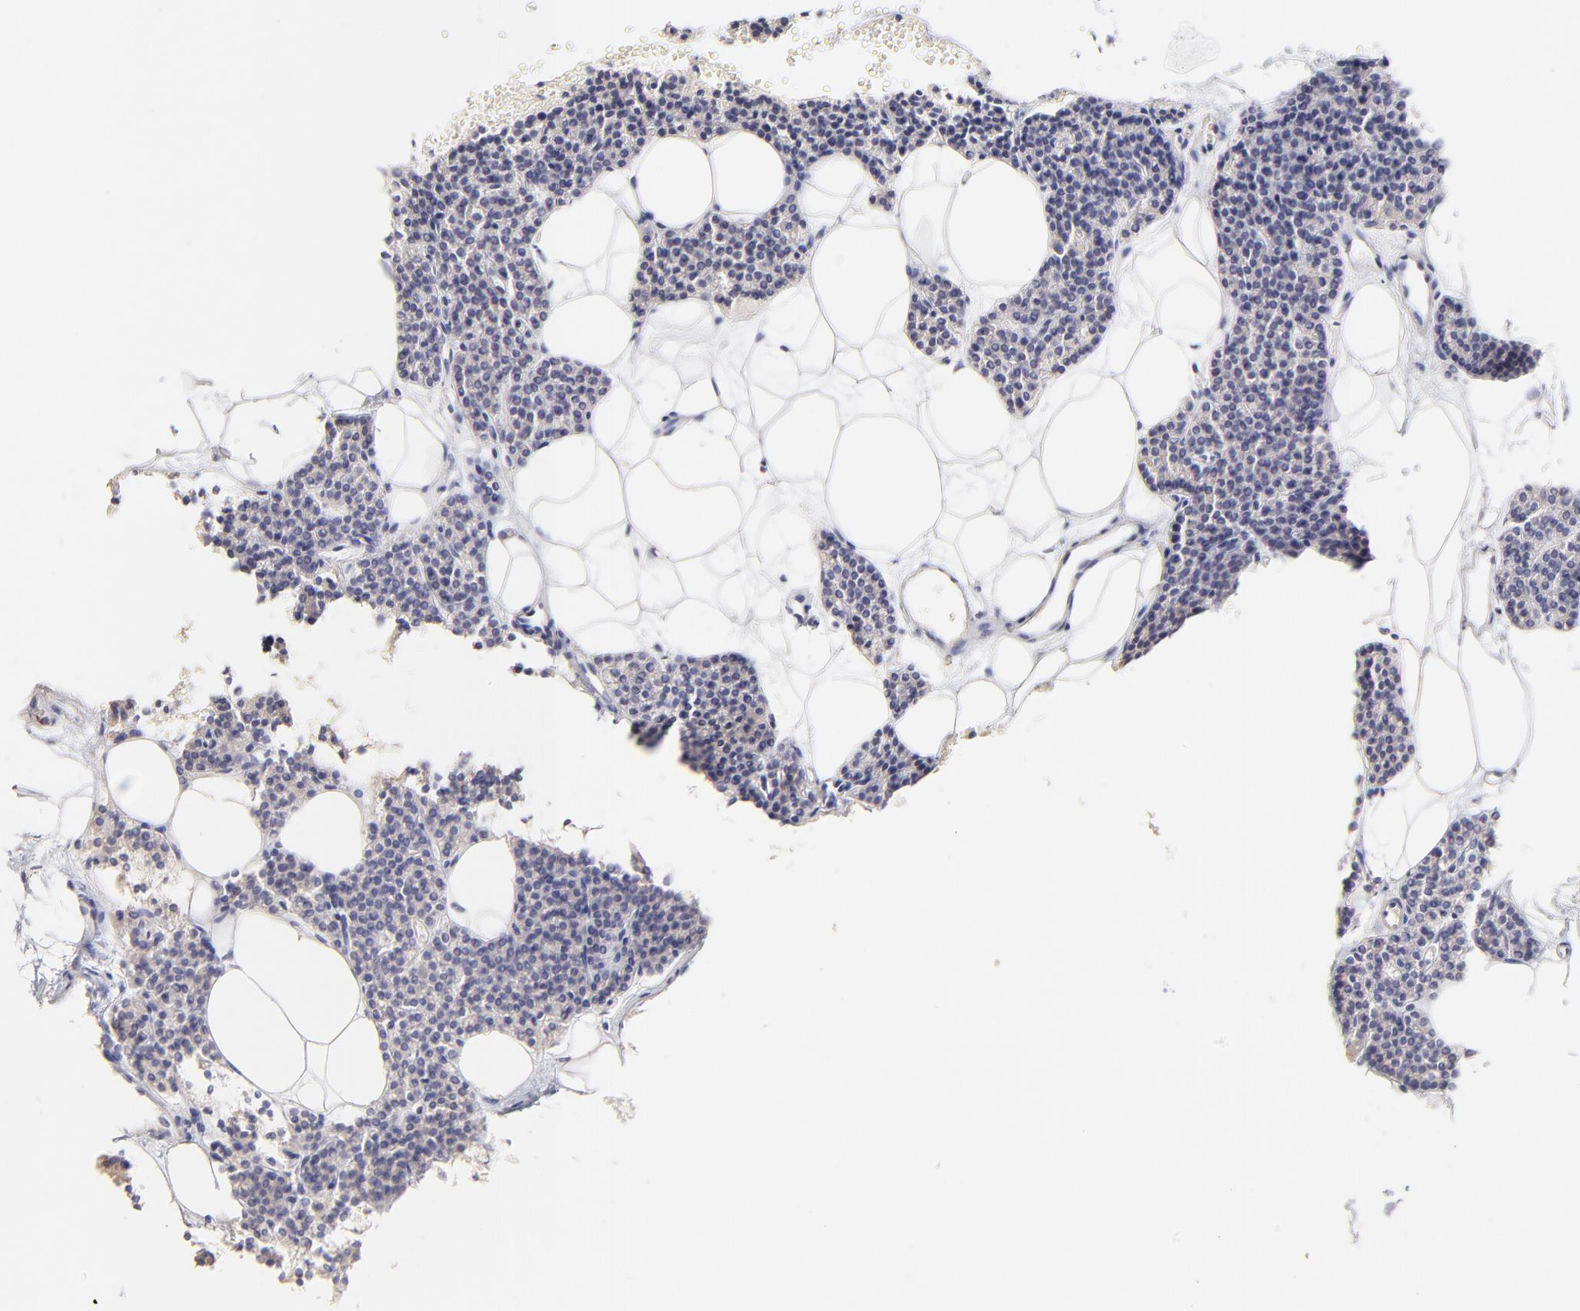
{"staining": {"intensity": "negative", "quantity": "none", "location": "none"}, "tissue": "parathyroid gland", "cell_type": "Glandular cells", "image_type": "normal", "snomed": [{"axis": "morphology", "description": "Normal tissue, NOS"}, {"axis": "topography", "description": "Parathyroid gland"}], "caption": "Human parathyroid gland stained for a protein using IHC demonstrates no expression in glandular cells.", "gene": "ASB9", "patient": {"sex": "male", "age": 24}}